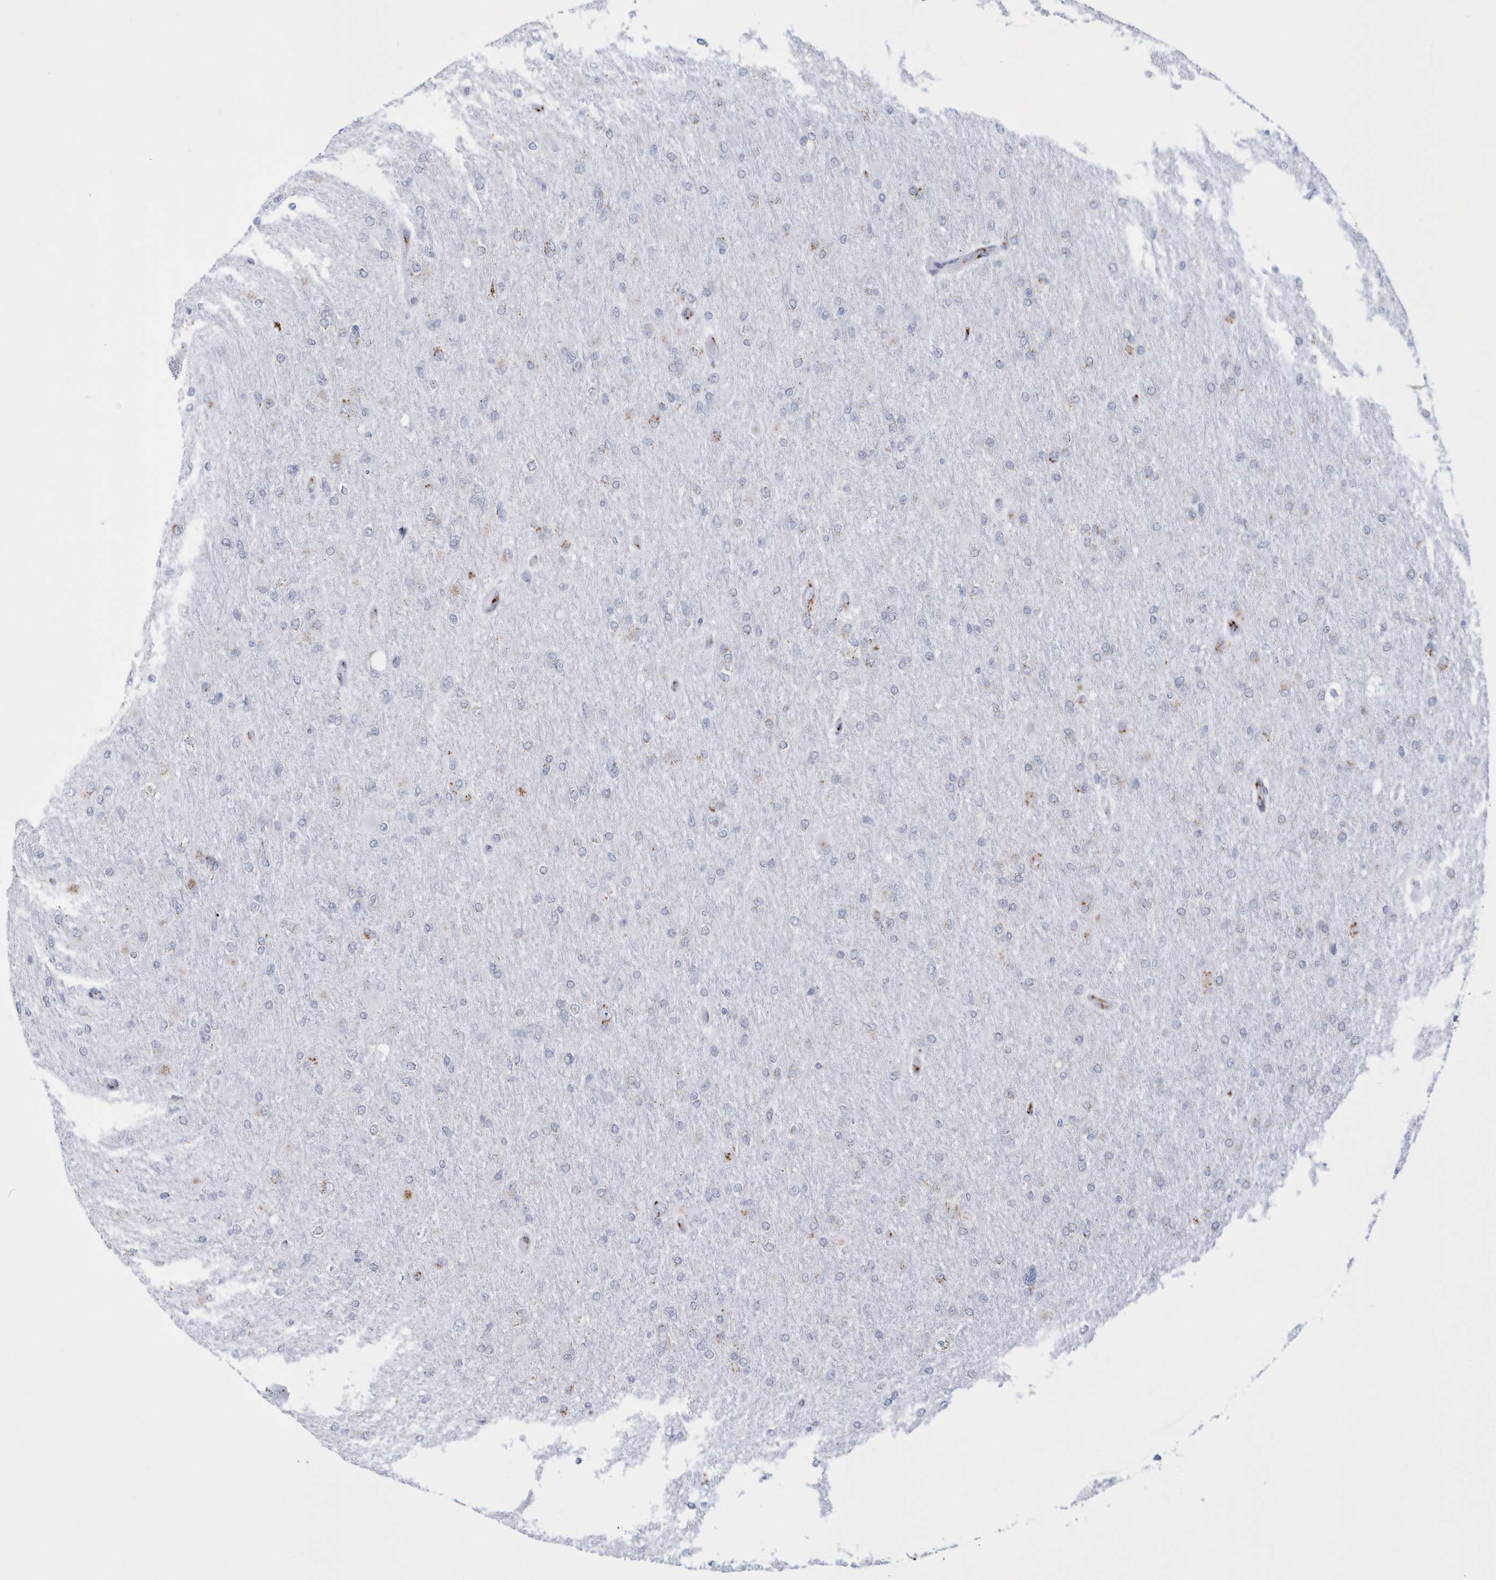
{"staining": {"intensity": "negative", "quantity": "none", "location": "none"}, "tissue": "glioma", "cell_type": "Tumor cells", "image_type": "cancer", "snomed": [{"axis": "morphology", "description": "Glioma, malignant, High grade"}, {"axis": "topography", "description": "Cerebral cortex"}], "caption": "A micrograph of human malignant glioma (high-grade) is negative for staining in tumor cells. (Stains: DAB (3,3'-diaminobenzidine) immunohistochemistry (IHC) with hematoxylin counter stain, Microscopy: brightfield microscopy at high magnification).", "gene": "SLX9", "patient": {"sex": "female", "age": 36}}